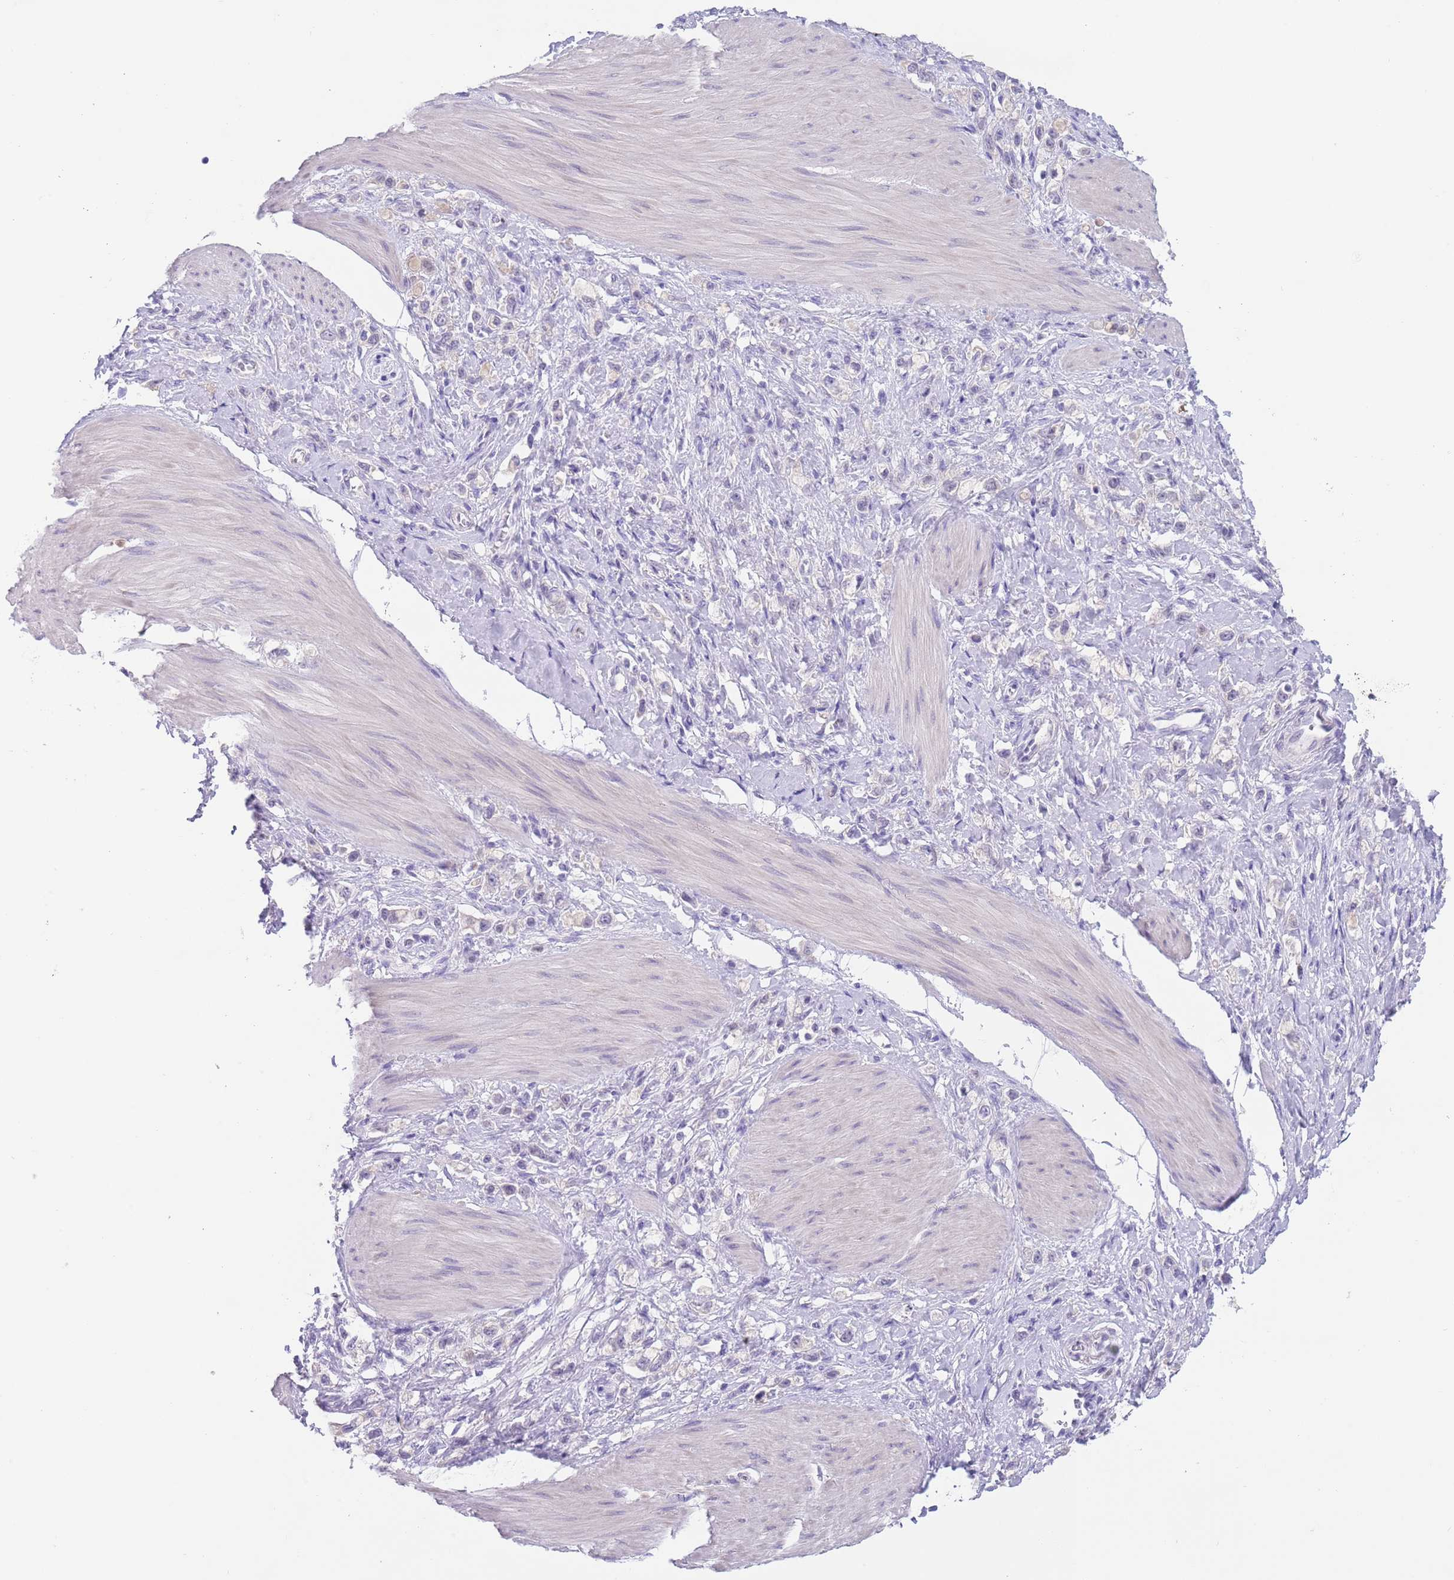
{"staining": {"intensity": "negative", "quantity": "none", "location": "none"}, "tissue": "stomach cancer", "cell_type": "Tumor cells", "image_type": "cancer", "snomed": [{"axis": "morphology", "description": "Adenocarcinoma, NOS"}, {"axis": "topography", "description": "Stomach"}], "caption": "The histopathology image displays no staining of tumor cells in adenocarcinoma (stomach).", "gene": "SPIRE2", "patient": {"sex": "female", "age": 65}}